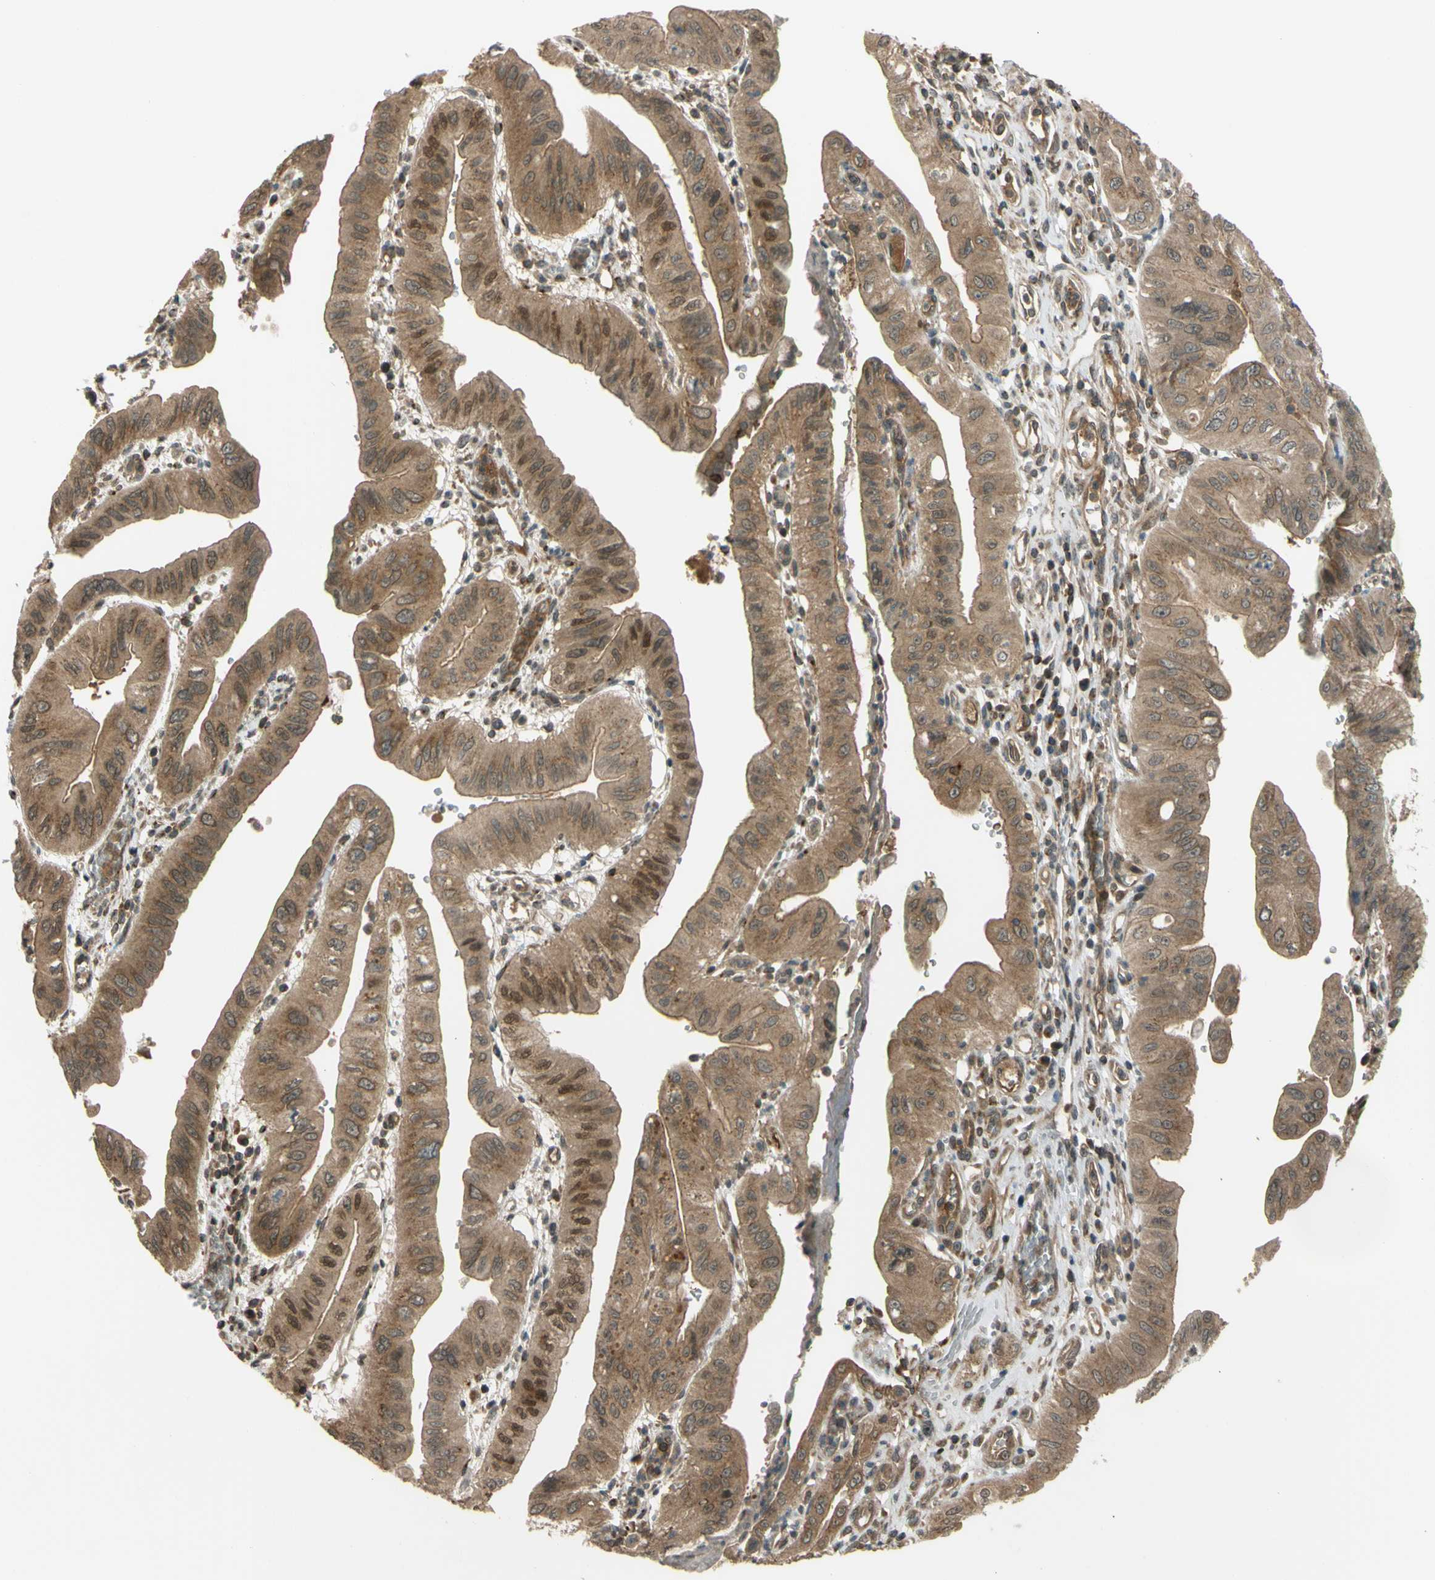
{"staining": {"intensity": "moderate", "quantity": ">75%", "location": "cytoplasmic/membranous,nuclear"}, "tissue": "pancreatic cancer", "cell_type": "Tumor cells", "image_type": "cancer", "snomed": [{"axis": "morphology", "description": "Normal tissue, NOS"}, {"axis": "topography", "description": "Lymph node"}], "caption": "IHC histopathology image of neoplastic tissue: pancreatic cancer stained using immunohistochemistry demonstrates medium levels of moderate protein expression localized specifically in the cytoplasmic/membranous and nuclear of tumor cells, appearing as a cytoplasmic/membranous and nuclear brown color.", "gene": "FLII", "patient": {"sex": "male", "age": 50}}